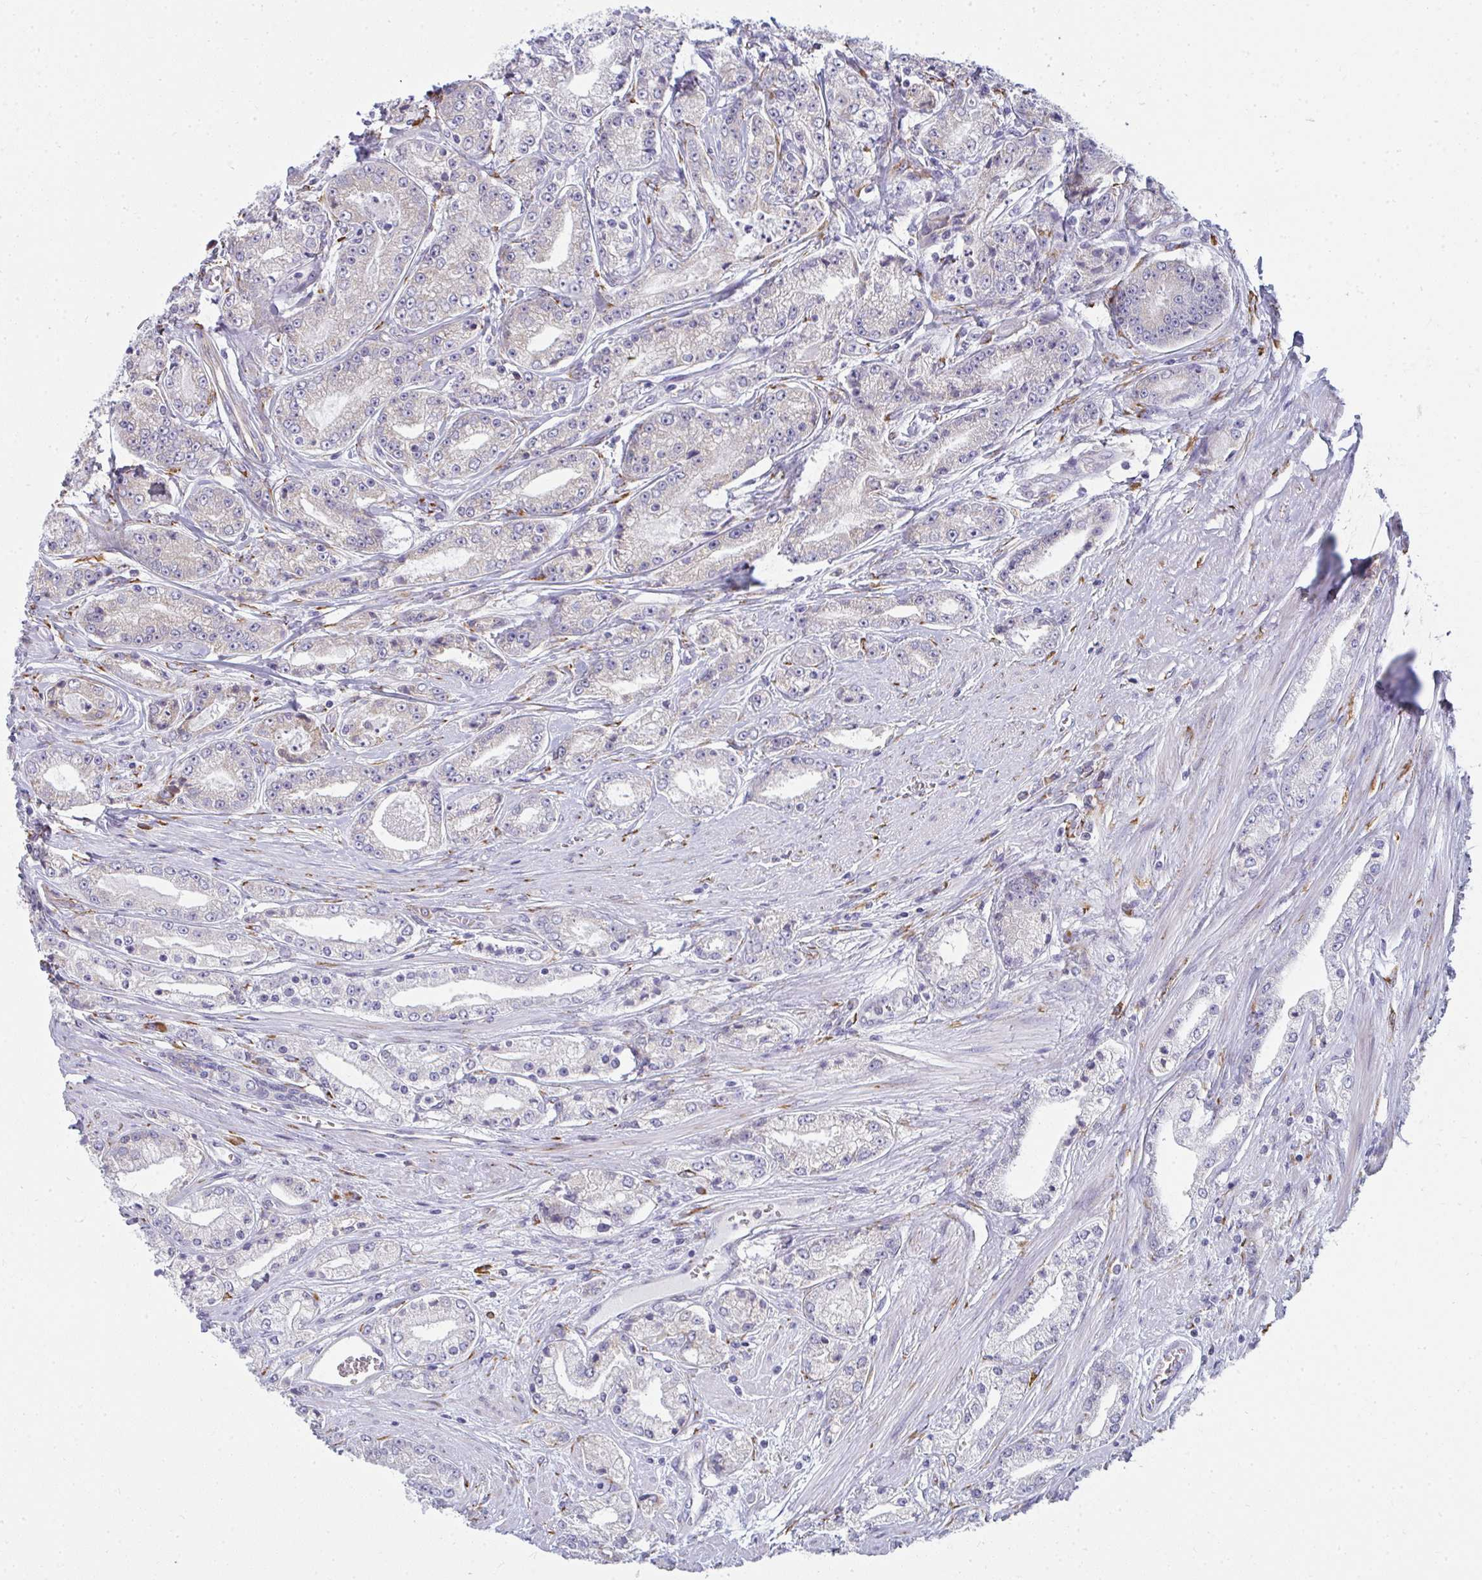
{"staining": {"intensity": "negative", "quantity": "none", "location": "none"}, "tissue": "prostate cancer", "cell_type": "Tumor cells", "image_type": "cancer", "snomed": [{"axis": "morphology", "description": "Adenocarcinoma, High grade"}, {"axis": "topography", "description": "Prostate"}], "caption": "Immunohistochemical staining of adenocarcinoma (high-grade) (prostate) reveals no significant positivity in tumor cells.", "gene": "SHROOM1", "patient": {"sex": "male", "age": 66}}